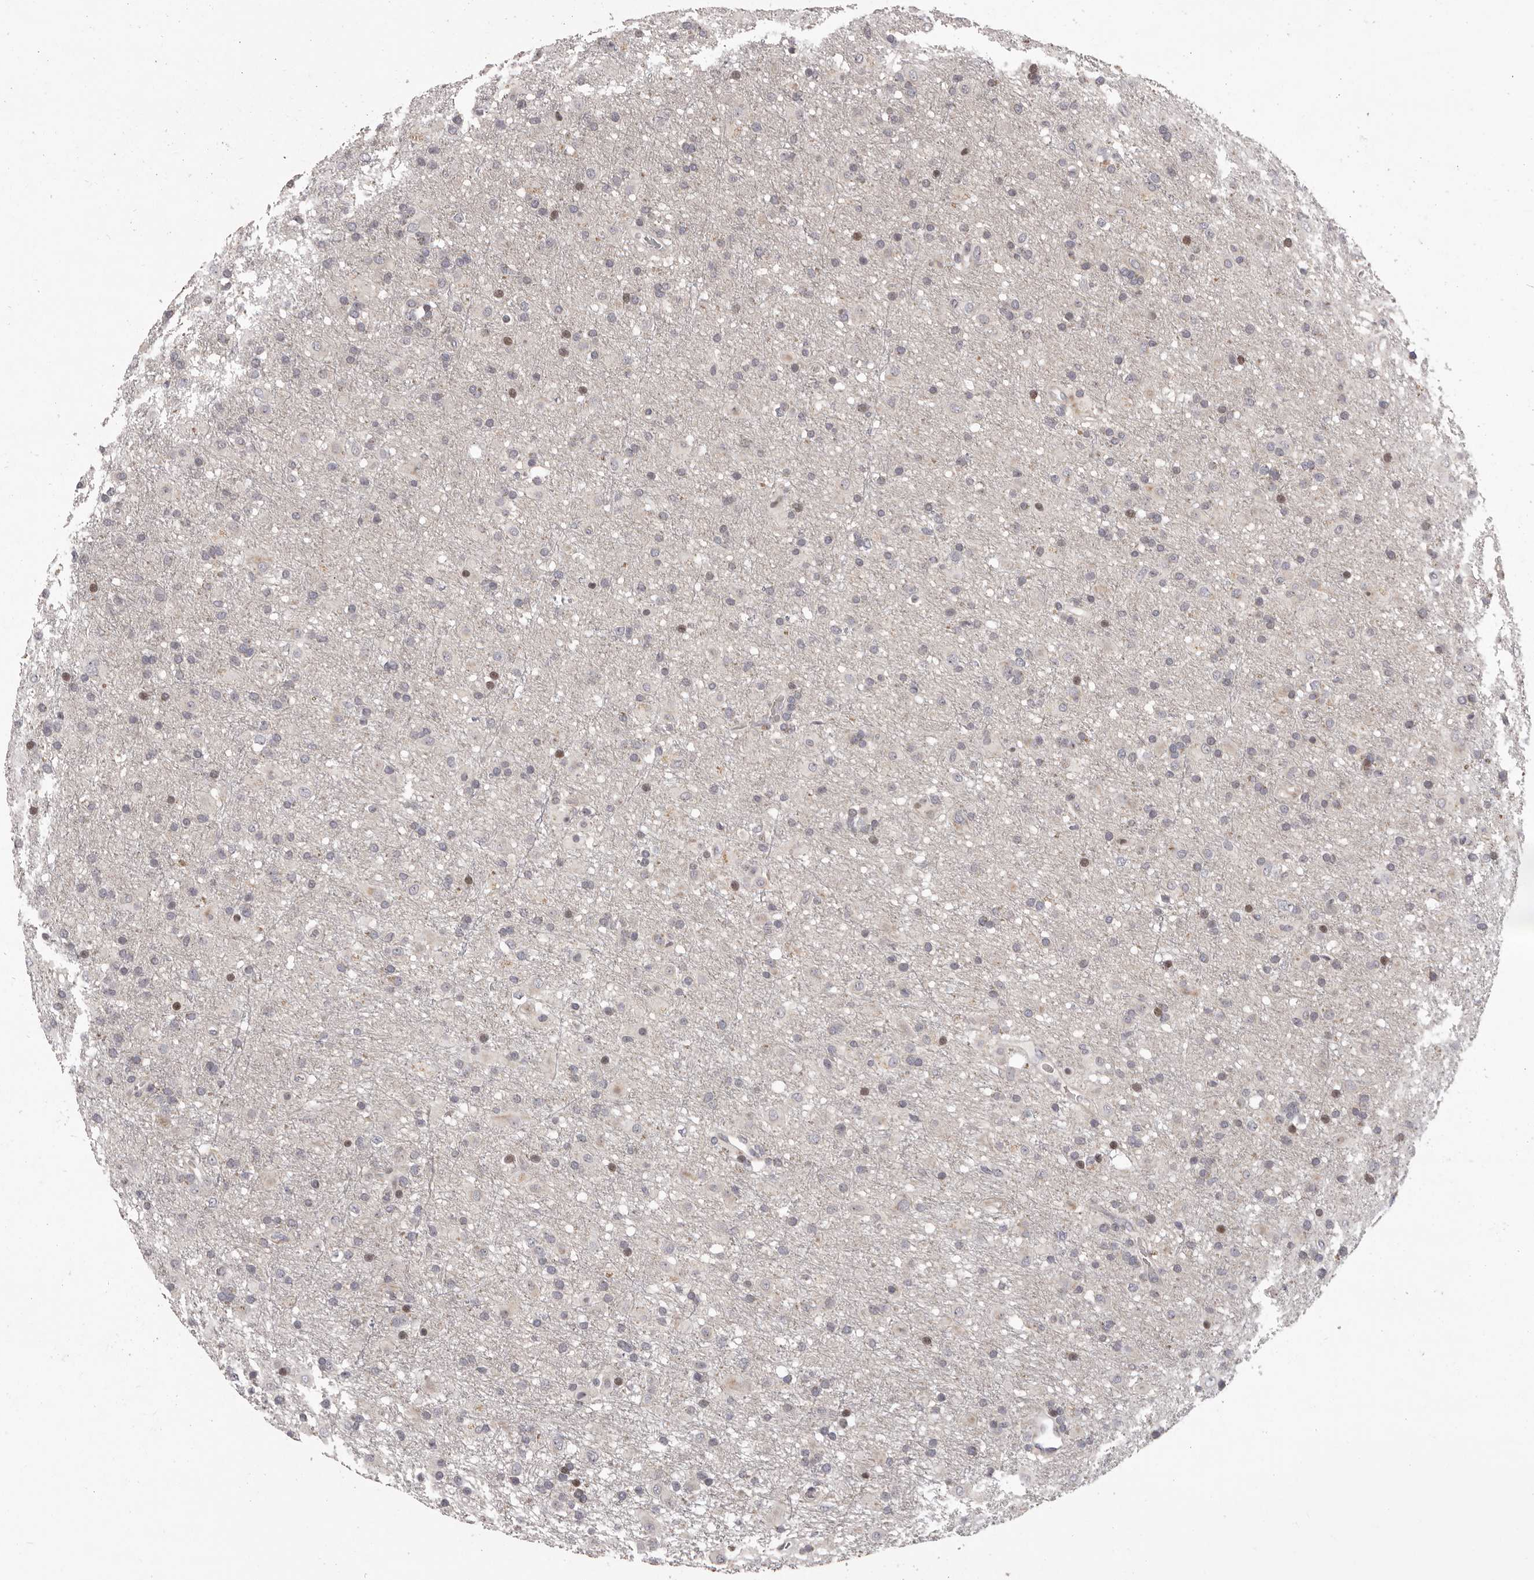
{"staining": {"intensity": "moderate", "quantity": "<25%", "location": "nuclear"}, "tissue": "glioma", "cell_type": "Tumor cells", "image_type": "cancer", "snomed": [{"axis": "morphology", "description": "Glioma, malignant, Low grade"}, {"axis": "topography", "description": "Brain"}], "caption": "Immunohistochemistry of glioma reveals low levels of moderate nuclear staining in approximately <25% of tumor cells. (DAB IHC with brightfield microscopy, high magnification).", "gene": "AZIN1", "patient": {"sex": "male", "age": 65}}